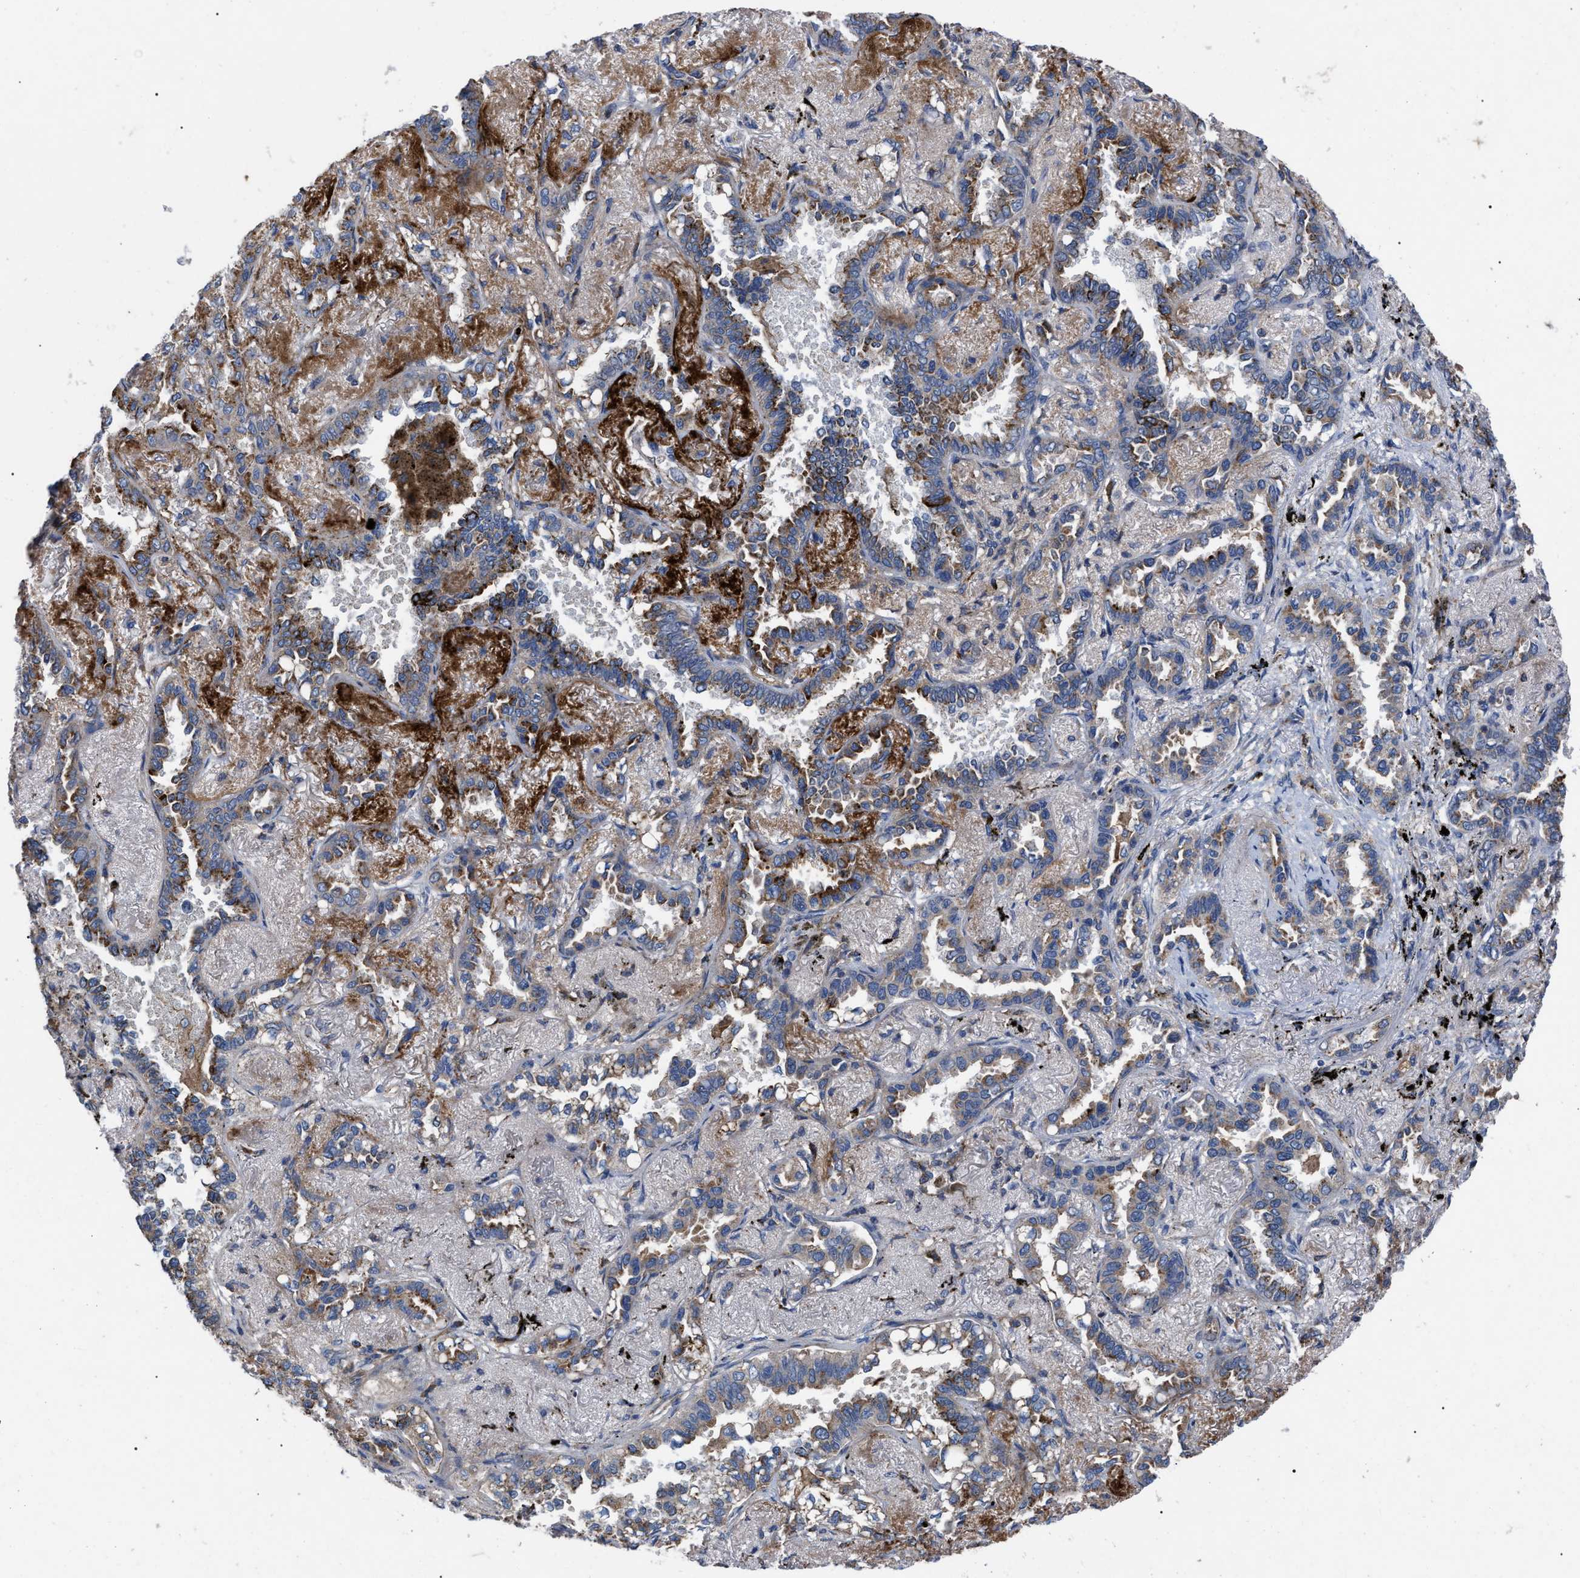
{"staining": {"intensity": "moderate", "quantity": "25%-75%", "location": "cytoplasmic/membranous"}, "tissue": "lung cancer", "cell_type": "Tumor cells", "image_type": "cancer", "snomed": [{"axis": "morphology", "description": "Adenocarcinoma, NOS"}, {"axis": "topography", "description": "Lung"}], "caption": "Tumor cells reveal medium levels of moderate cytoplasmic/membranous expression in about 25%-75% of cells in human adenocarcinoma (lung).", "gene": "FAM171A2", "patient": {"sex": "male", "age": 59}}